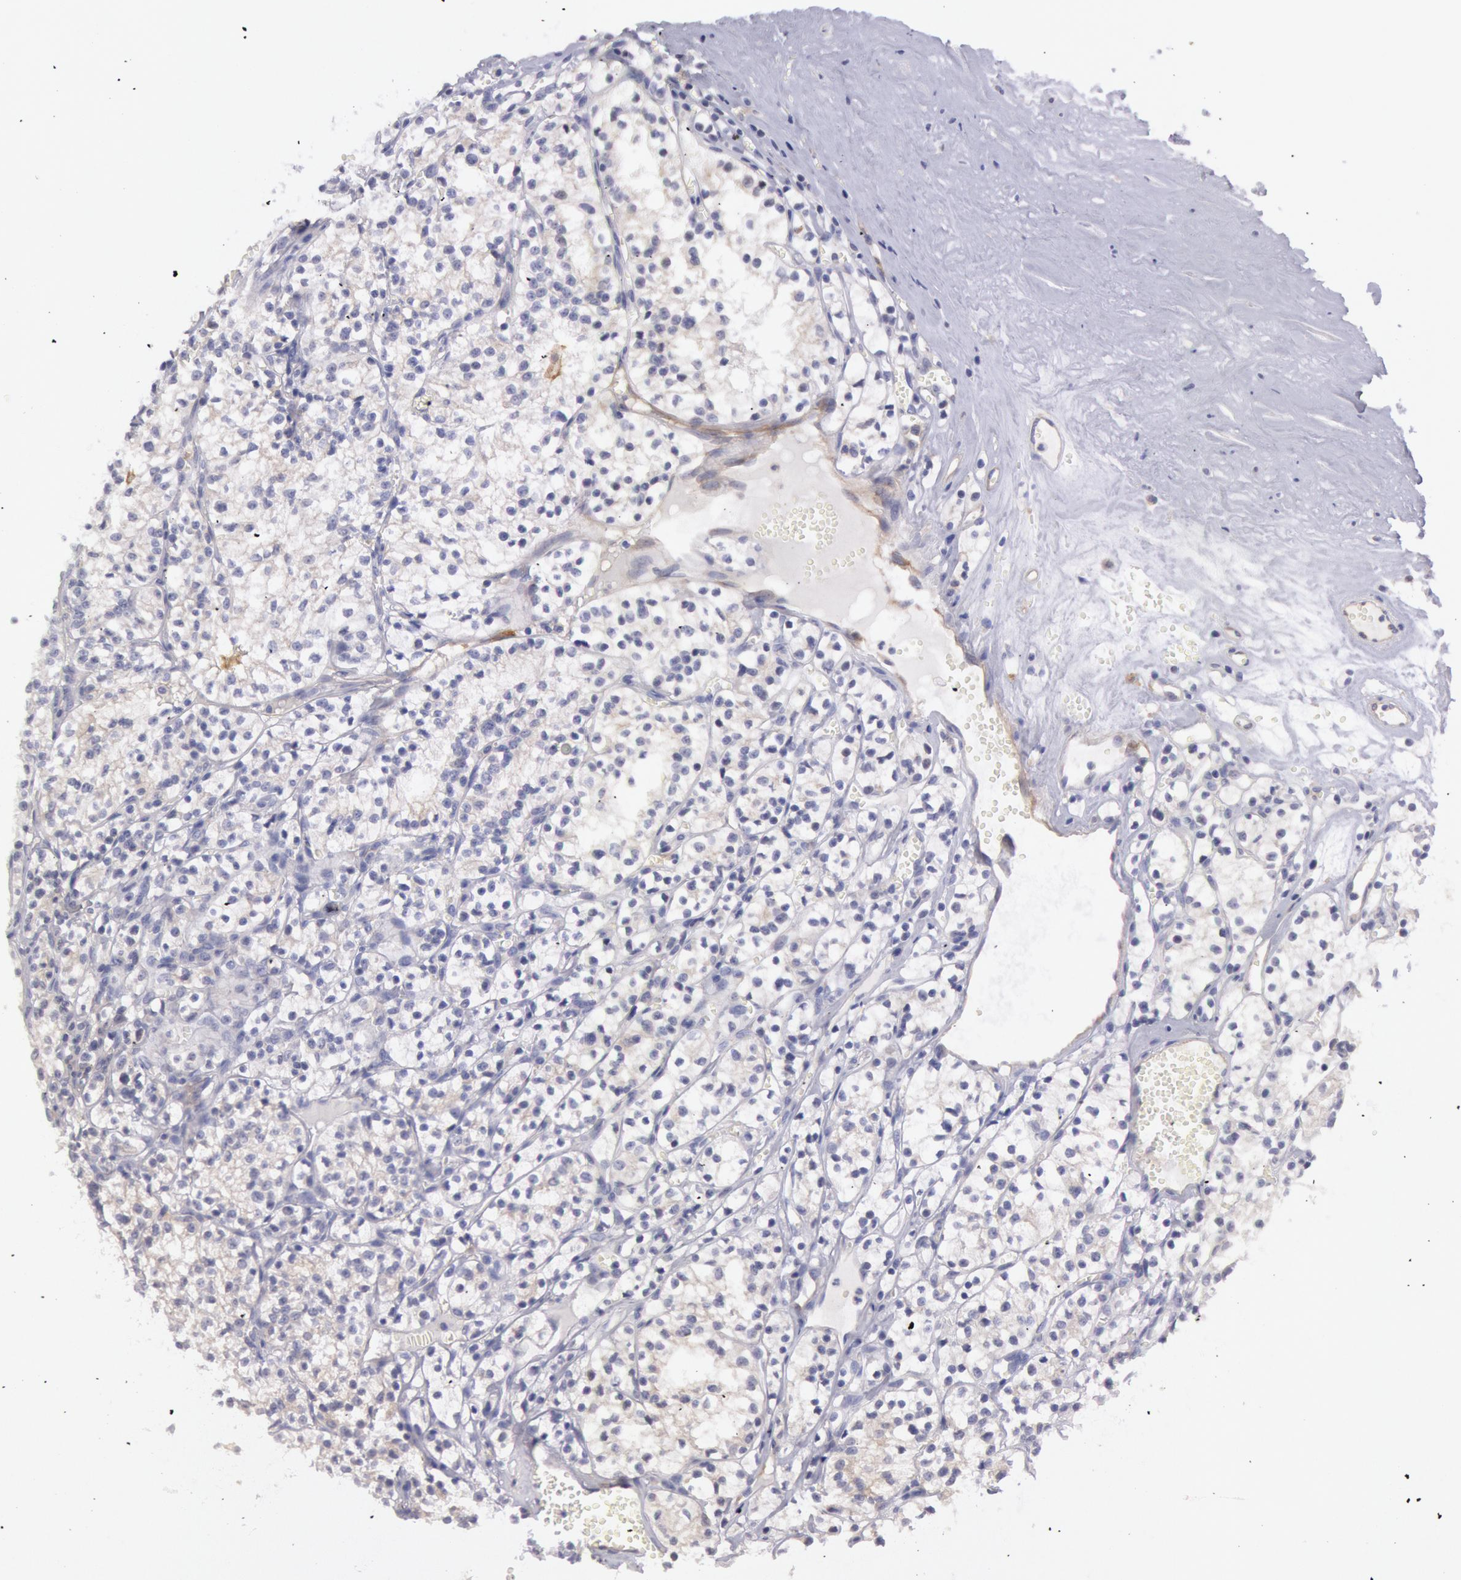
{"staining": {"intensity": "negative", "quantity": "none", "location": "none"}, "tissue": "renal cancer", "cell_type": "Tumor cells", "image_type": "cancer", "snomed": [{"axis": "morphology", "description": "Adenocarcinoma, NOS"}, {"axis": "topography", "description": "Kidney"}], "caption": "The histopathology image demonstrates no significant expression in tumor cells of renal cancer (adenocarcinoma).", "gene": "MYO5A", "patient": {"sex": "male", "age": 61}}